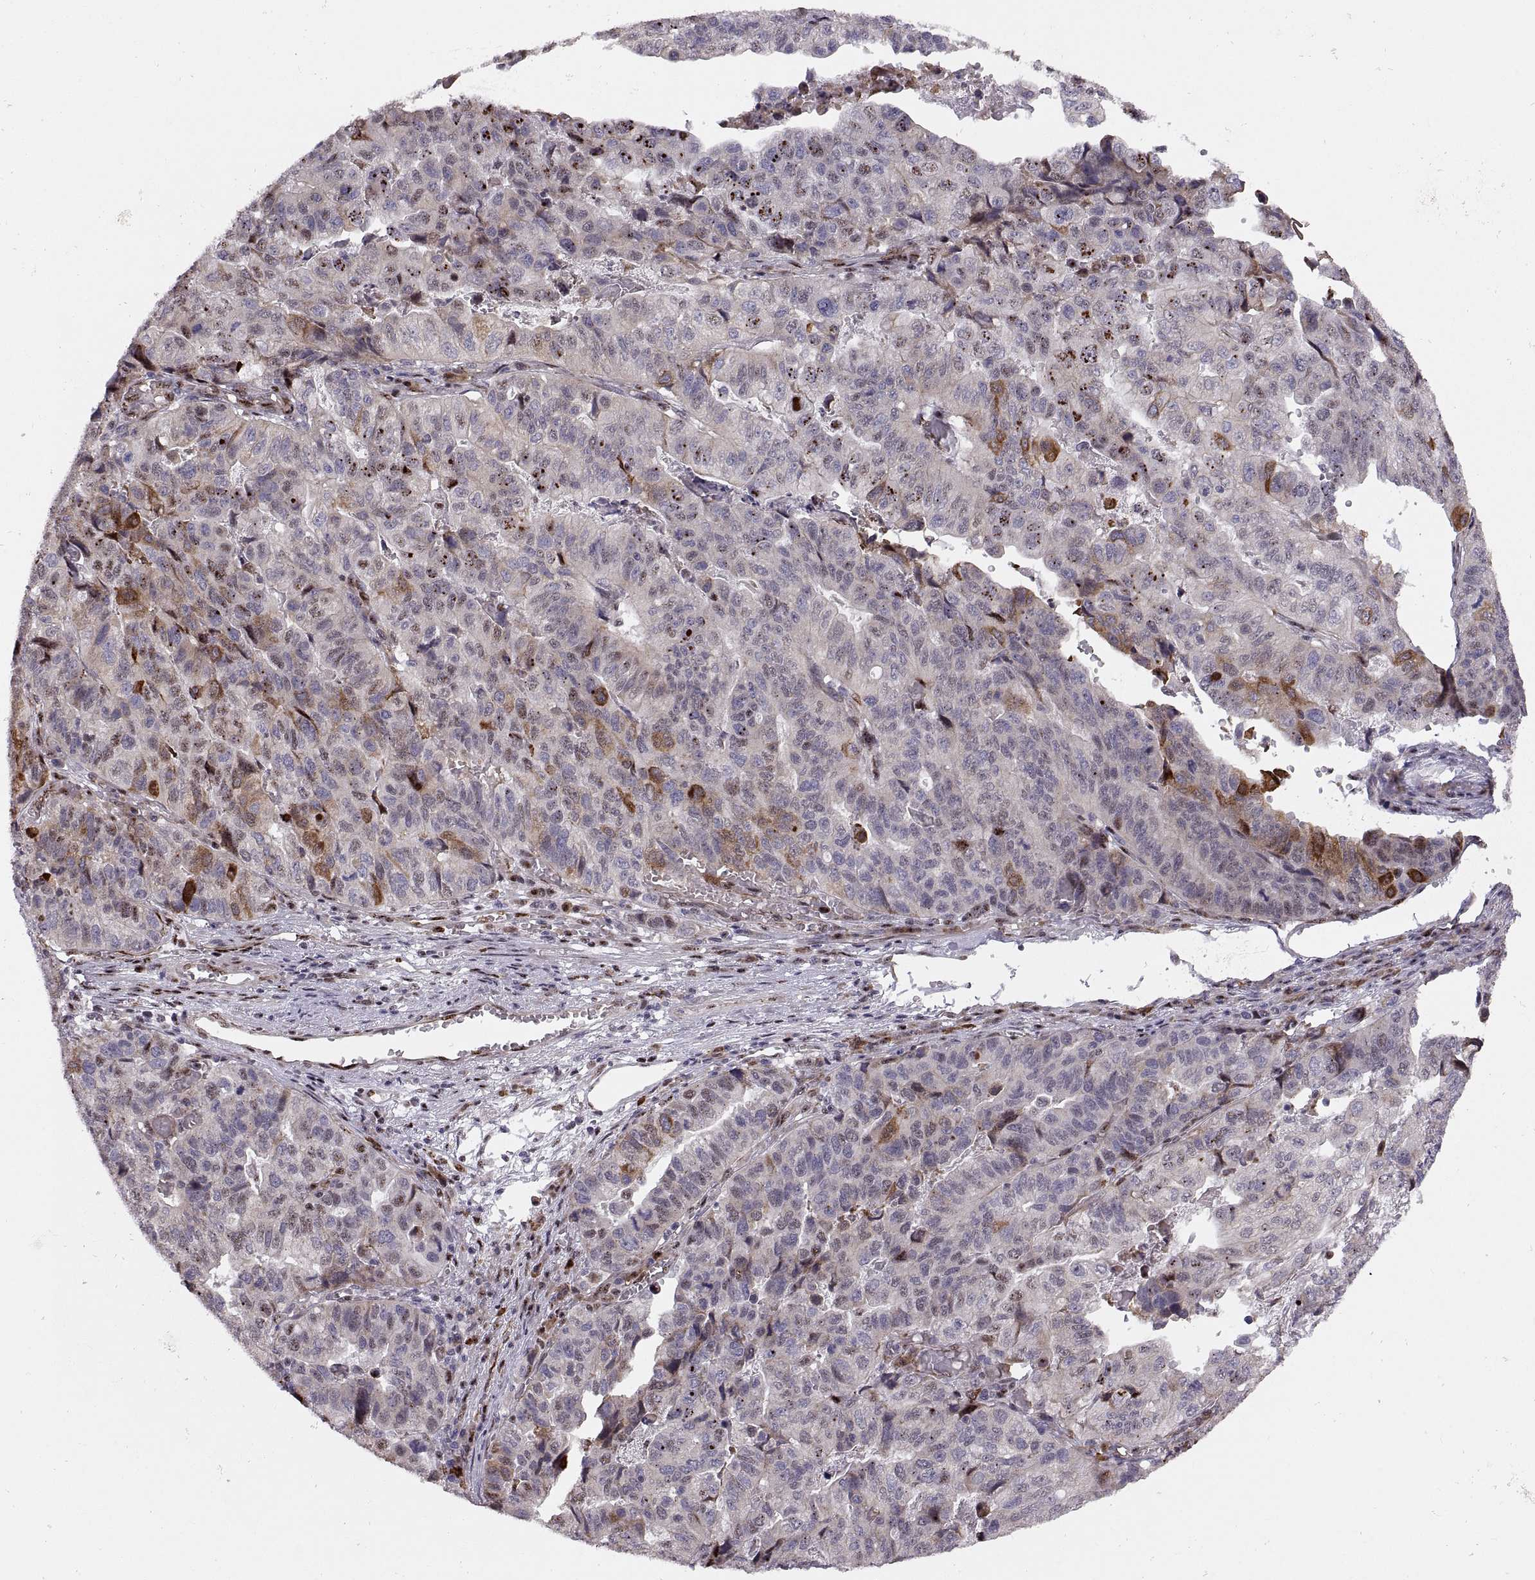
{"staining": {"intensity": "moderate", "quantity": "<25%", "location": "cytoplasmic/membranous"}, "tissue": "stomach cancer", "cell_type": "Tumor cells", "image_type": "cancer", "snomed": [{"axis": "morphology", "description": "Adenocarcinoma, NOS"}, {"axis": "topography", "description": "Stomach, upper"}], "caption": "Moderate cytoplasmic/membranous expression for a protein is seen in approximately <25% of tumor cells of stomach cancer (adenocarcinoma) using IHC.", "gene": "ZCCHC17", "patient": {"sex": "female", "age": 67}}